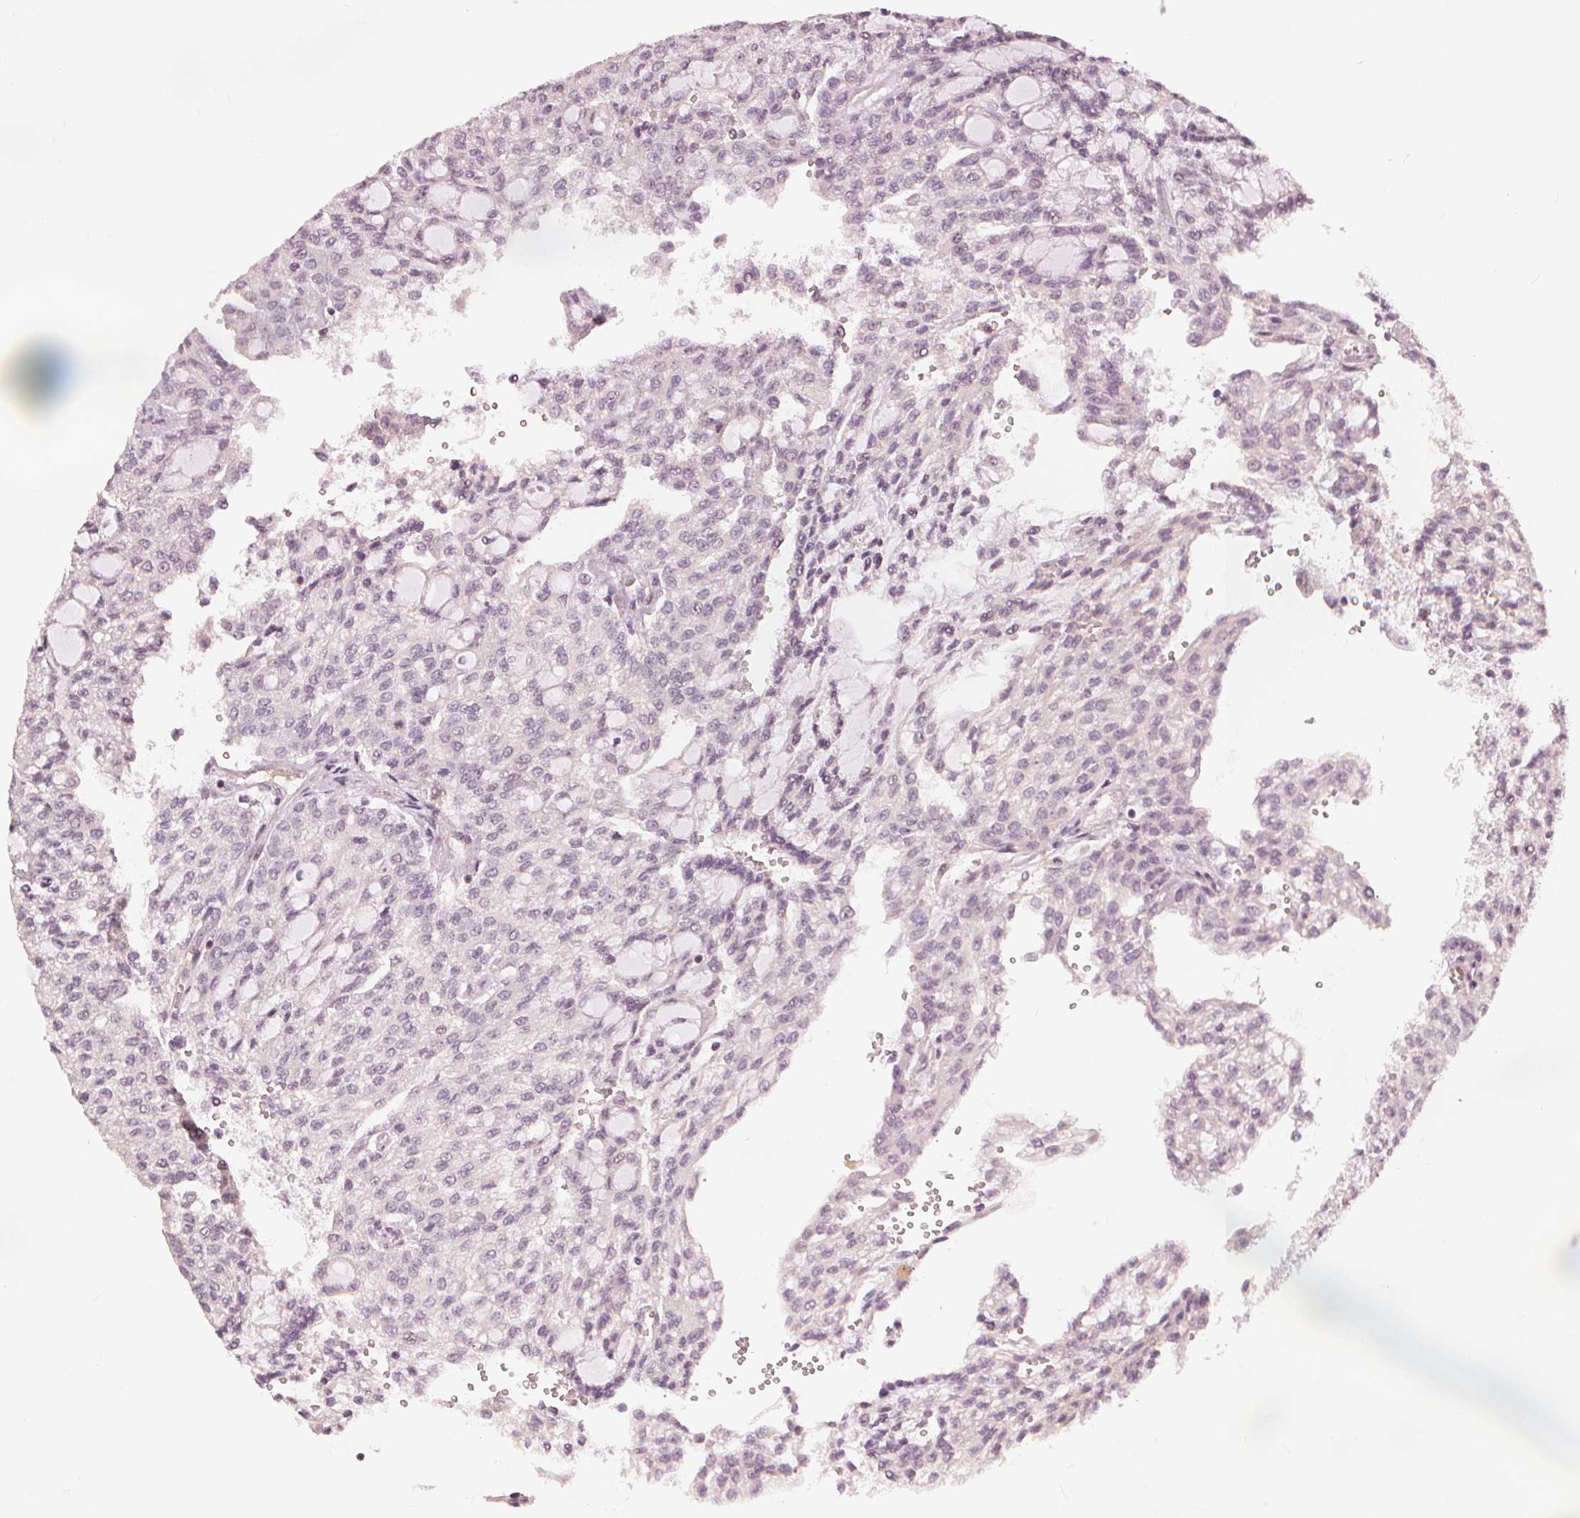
{"staining": {"intensity": "negative", "quantity": "none", "location": "none"}, "tissue": "renal cancer", "cell_type": "Tumor cells", "image_type": "cancer", "snomed": [{"axis": "morphology", "description": "Adenocarcinoma, NOS"}, {"axis": "topography", "description": "Kidney"}], "caption": "Histopathology image shows no significant protein staining in tumor cells of adenocarcinoma (renal). Nuclei are stained in blue.", "gene": "SLC34A1", "patient": {"sex": "male", "age": 63}}